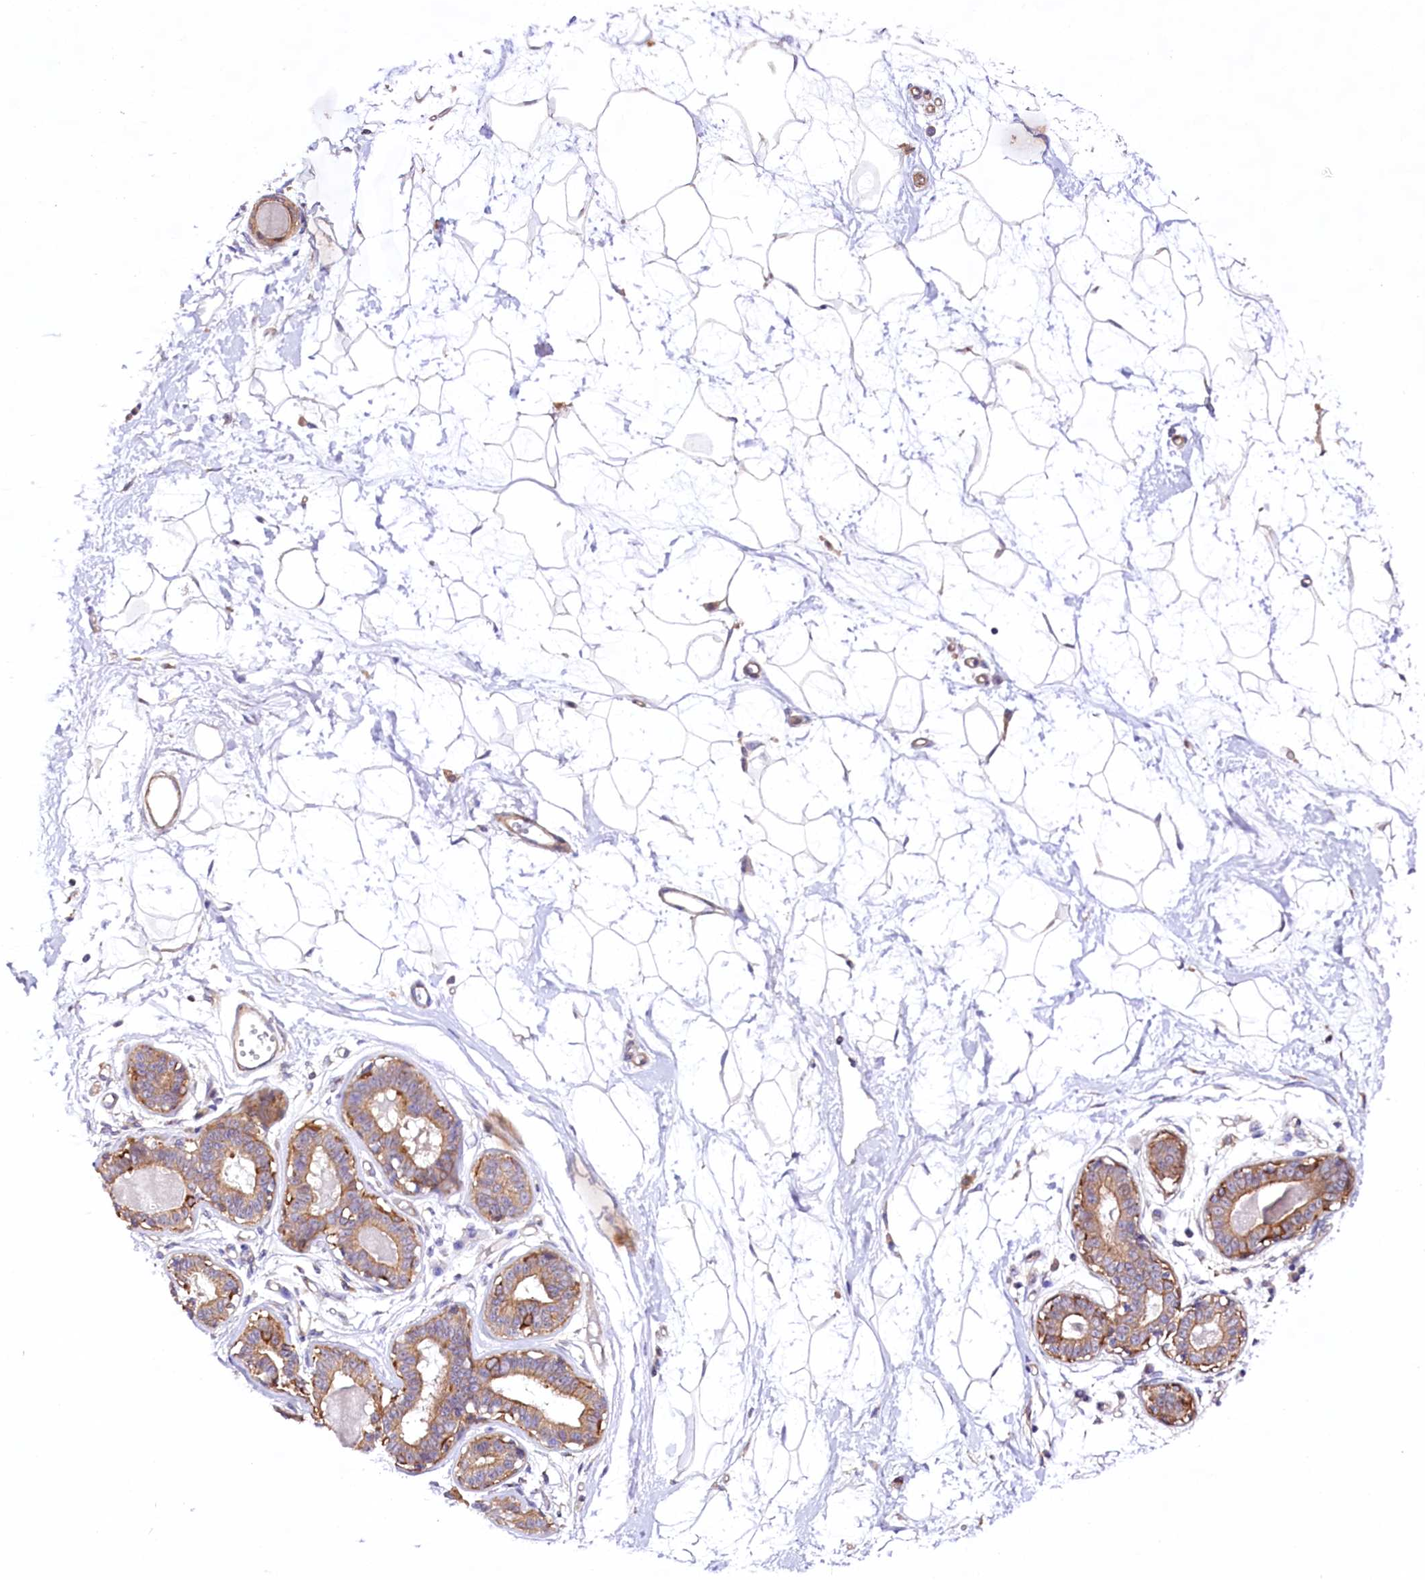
{"staining": {"intensity": "negative", "quantity": "none", "location": "none"}, "tissue": "breast", "cell_type": "Adipocytes", "image_type": "normal", "snomed": [{"axis": "morphology", "description": "Normal tissue, NOS"}, {"axis": "topography", "description": "Breast"}], "caption": "Immunohistochemistry histopathology image of normal human breast stained for a protein (brown), which displays no expression in adipocytes.", "gene": "VPS11", "patient": {"sex": "female", "age": 45}}